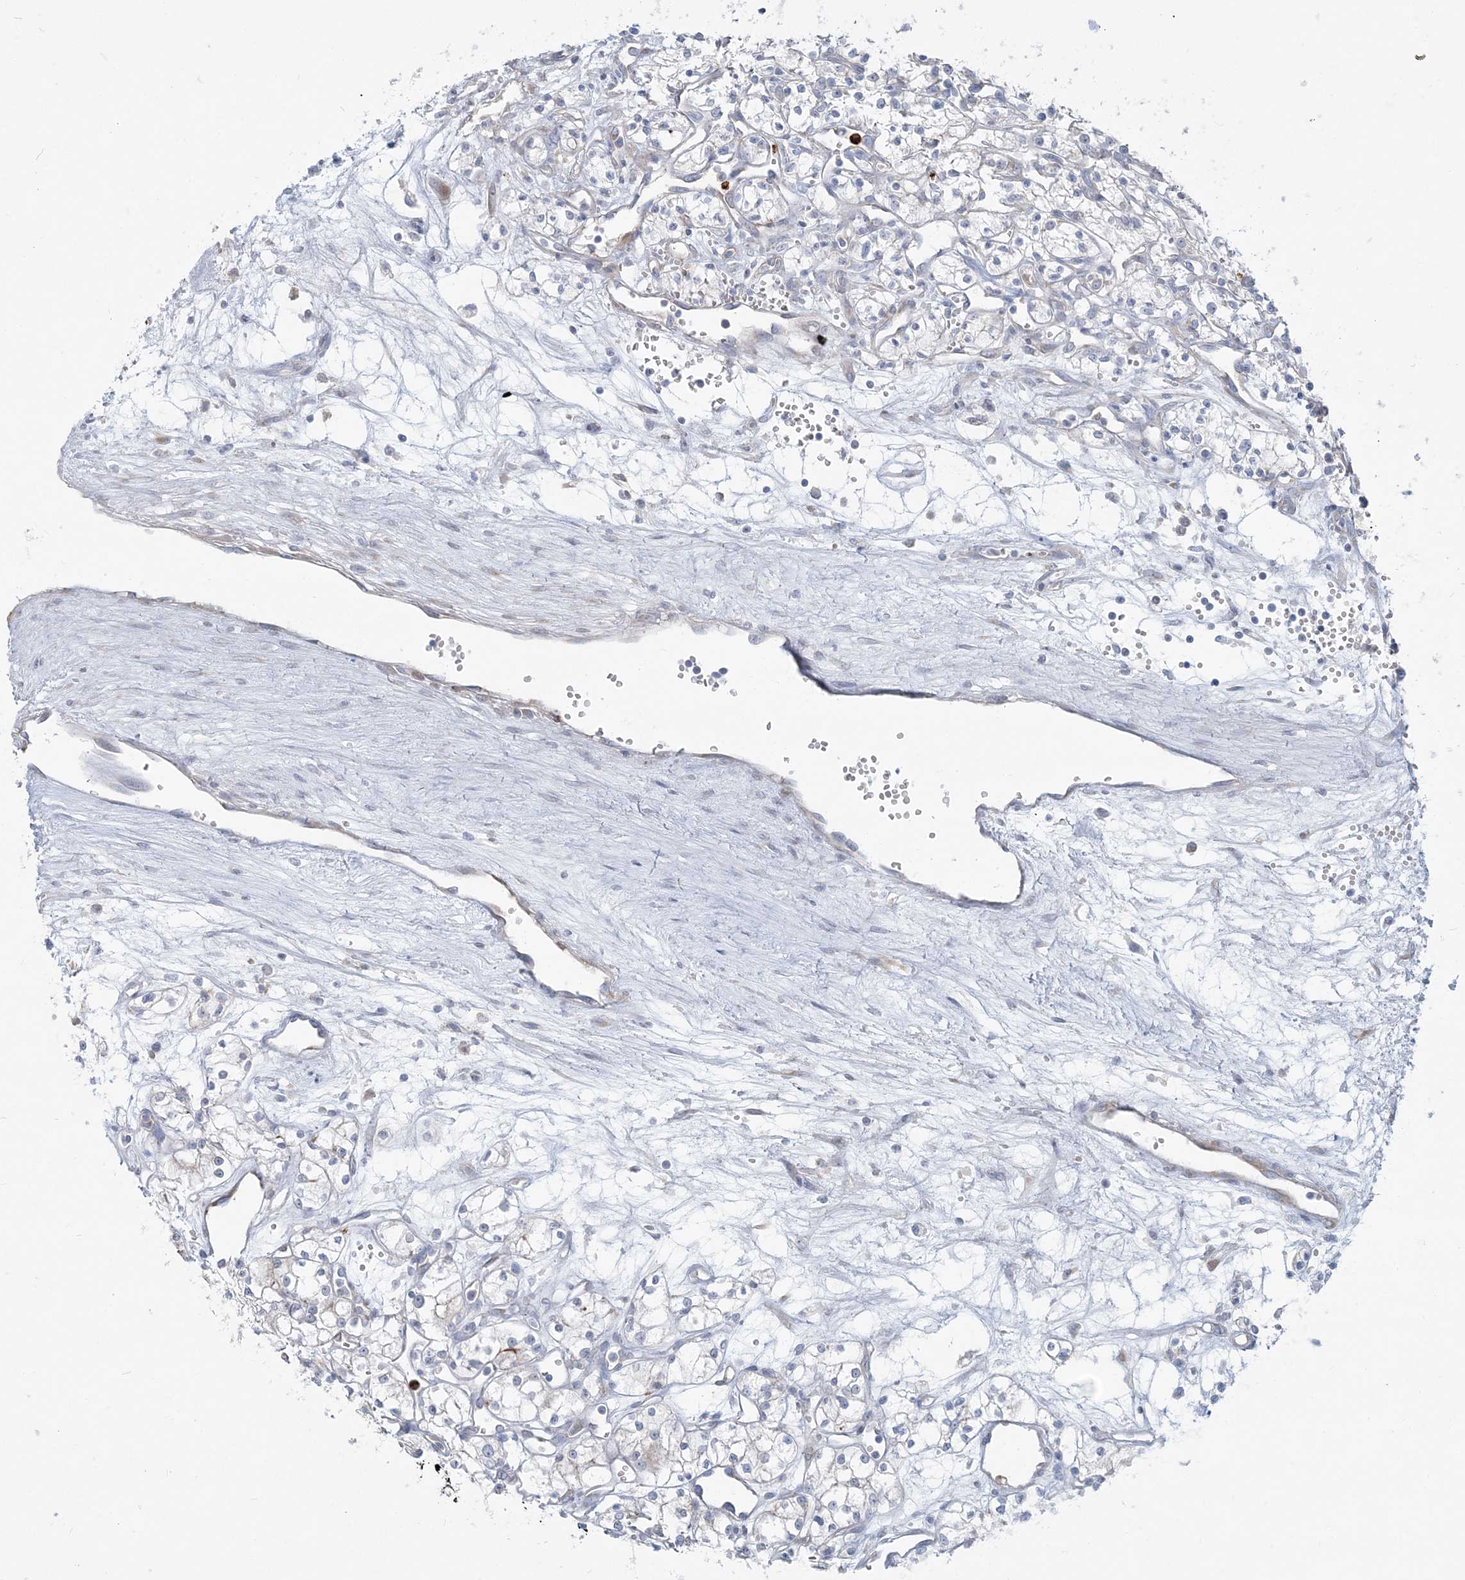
{"staining": {"intensity": "negative", "quantity": "none", "location": "none"}, "tissue": "renal cancer", "cell_type": "Tumor cells", "image_type": "cancer", "snomed": [{"axis": "morphology", "description": "Adenocarcinoma, NOS"}, {"axis": "topography", "description": "Kidney"}], "caption": "Immunohistochemistry histopathology image of neoplastic tissue: renal cancer stained with DAB exhibits no significant protein expression in tumor cells. The staining was performed using DAB to visualize the protein expression in brown, while the nuclei were stained in blue with hematoxylin (Magnification: 20x).", "gene": "CCNJ", "patient": {"sex": "male", "age": 59}}